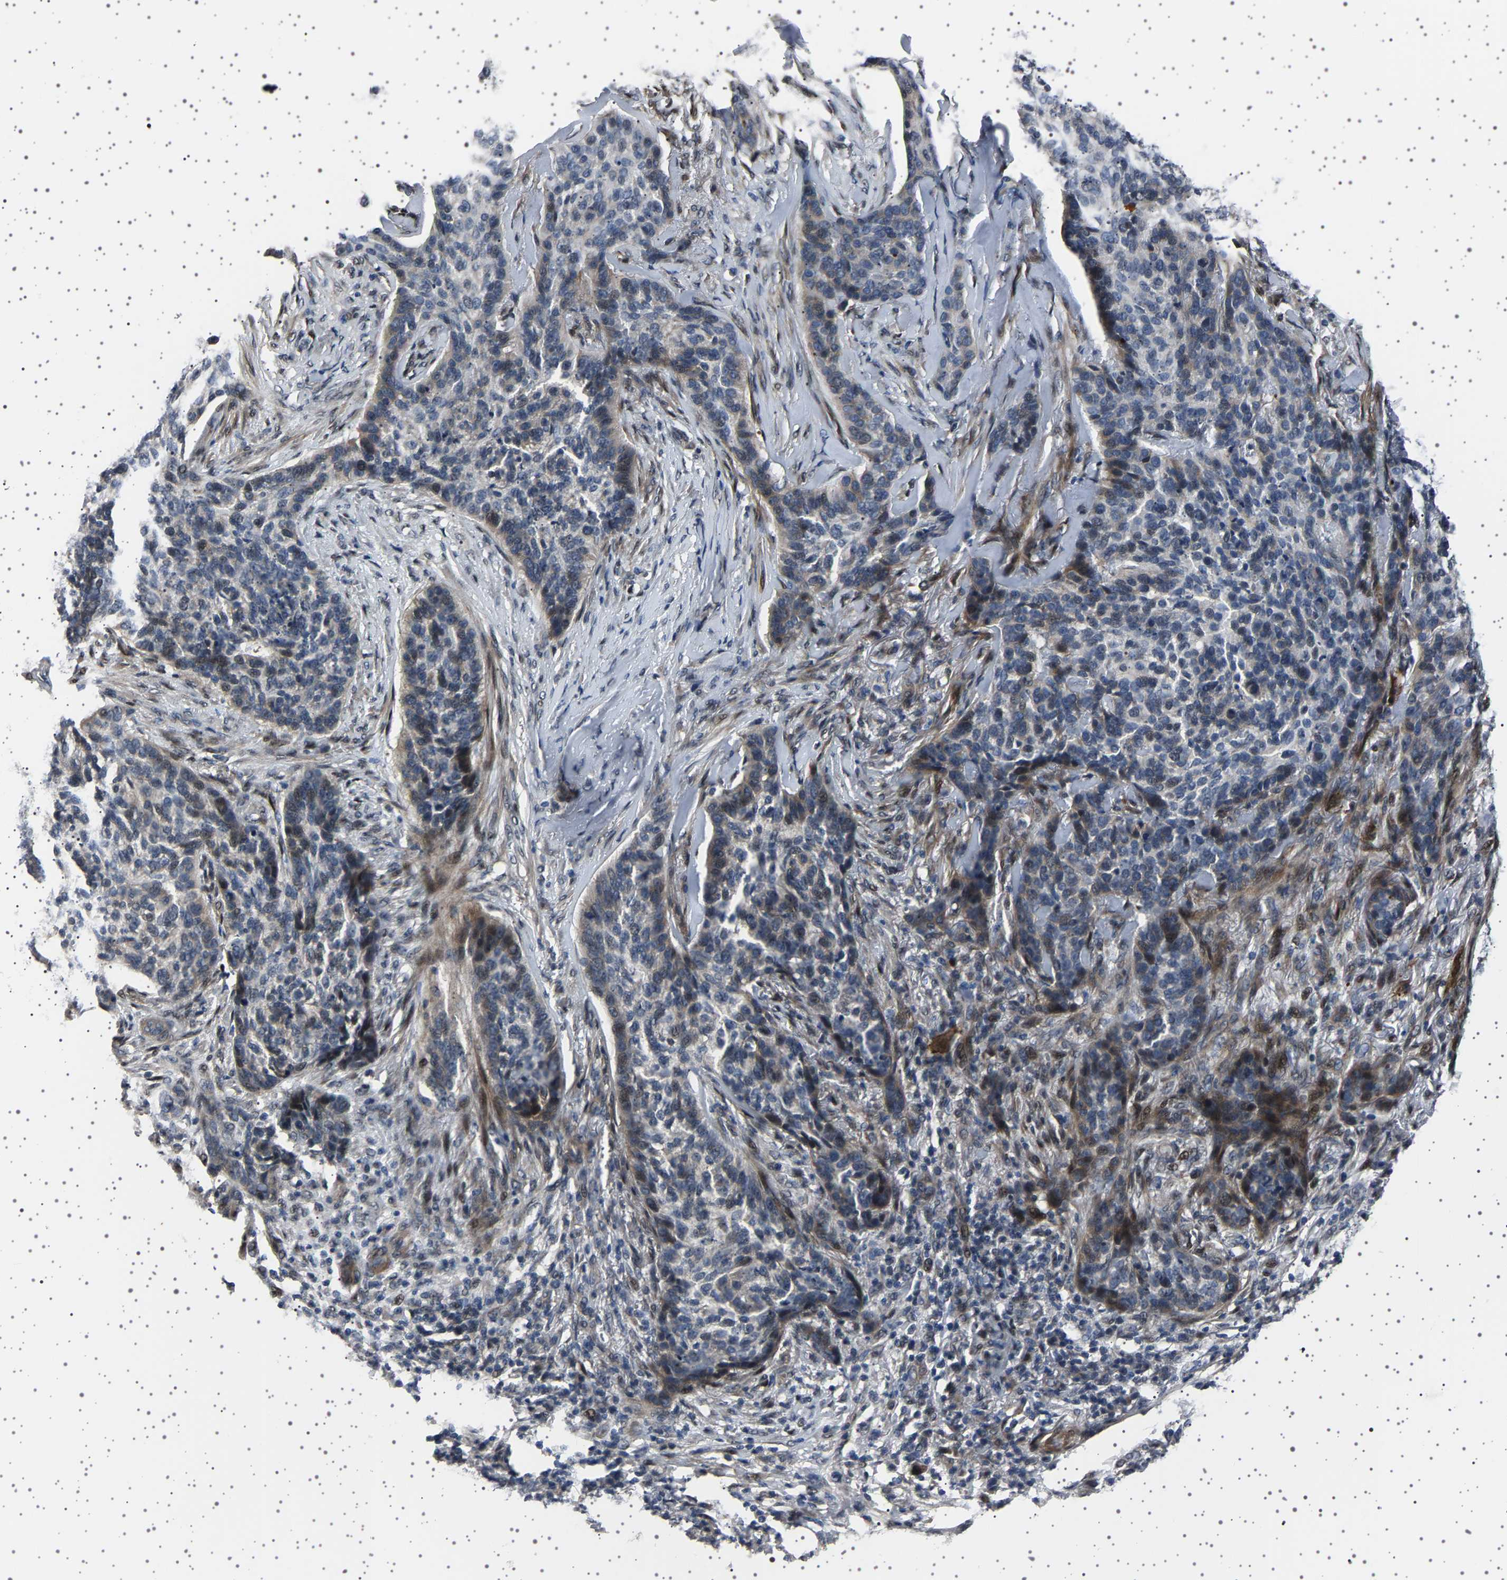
{"staining": {"intensity": "weak", "quantity": "<25%", "location": "nuclear"}, "tissue": "skin cancer", "cell_type": "Tumor cells", "image_type": "cancer", "snomed": [{"axis": "morphology", "description": "Basal cell carcinoma"}, {"axis": "topography", "description": "Skin"}], "caption": "This is an IHC micrograph of human basal cell carcinoma (skin). There is no positivity in tumor cells.", "gene": "PAK5", "patient": {"sex": "male", "age": 85}}